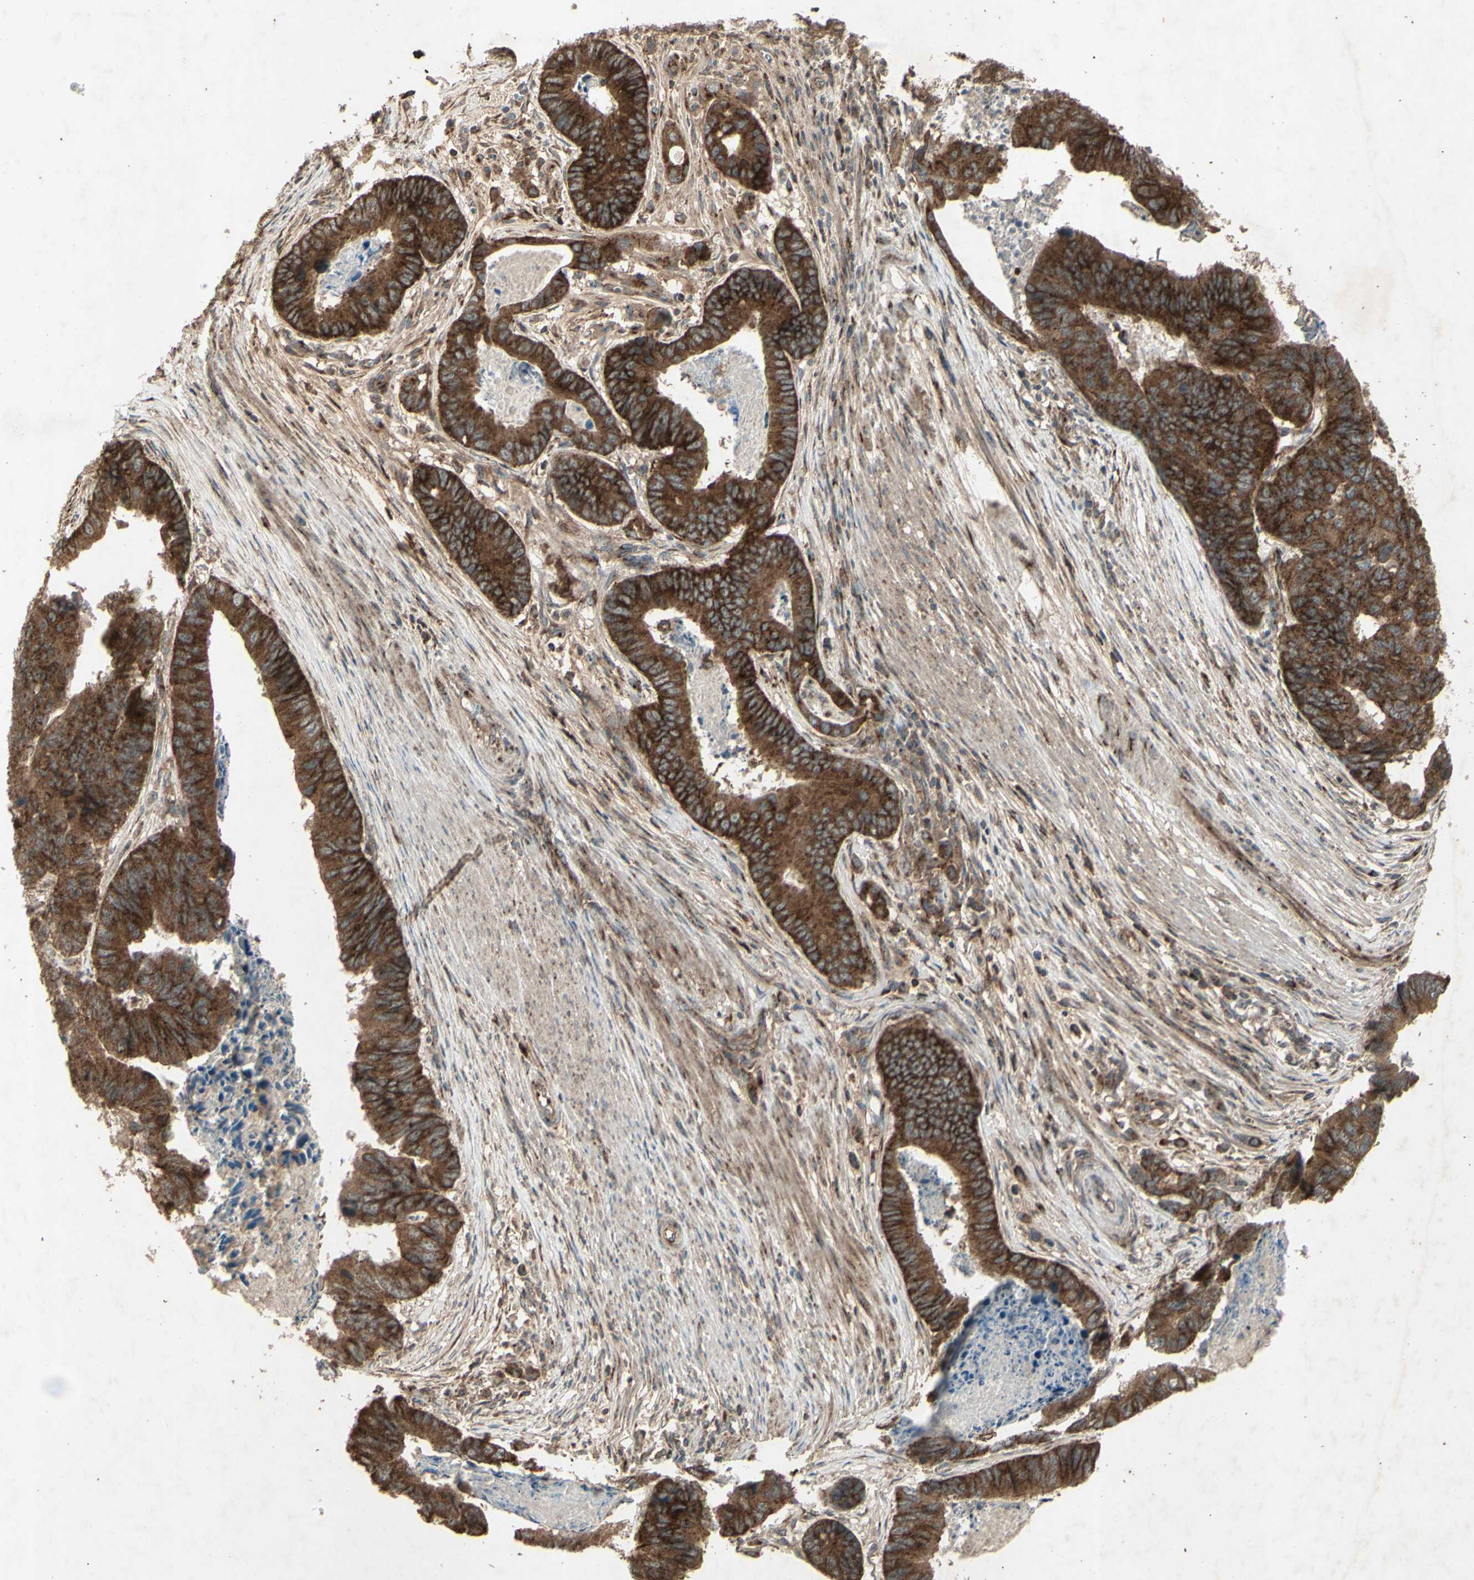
{"staining": {"intensity": "strong", "quantity": ">75%", "location": "cytoplasmic/membranous"}, "tissue": "stomach cancer", "cell_type": "Tumor cells", "image_type": "cancer", "snomed": [{"axis": "morphology", "description": "Adenocarcinoma, NOS"}, {"axis": "topography", "description": "Stomach, lower"}], "caption": "Immunohistochemical staining of human stomach cancer displays high levels of strong cytoplasmic/membranous protein positivity in approximately >75% of tumor cells.", "gene": "AP1G1", "patient": {"sex": "male", "age": 77}}